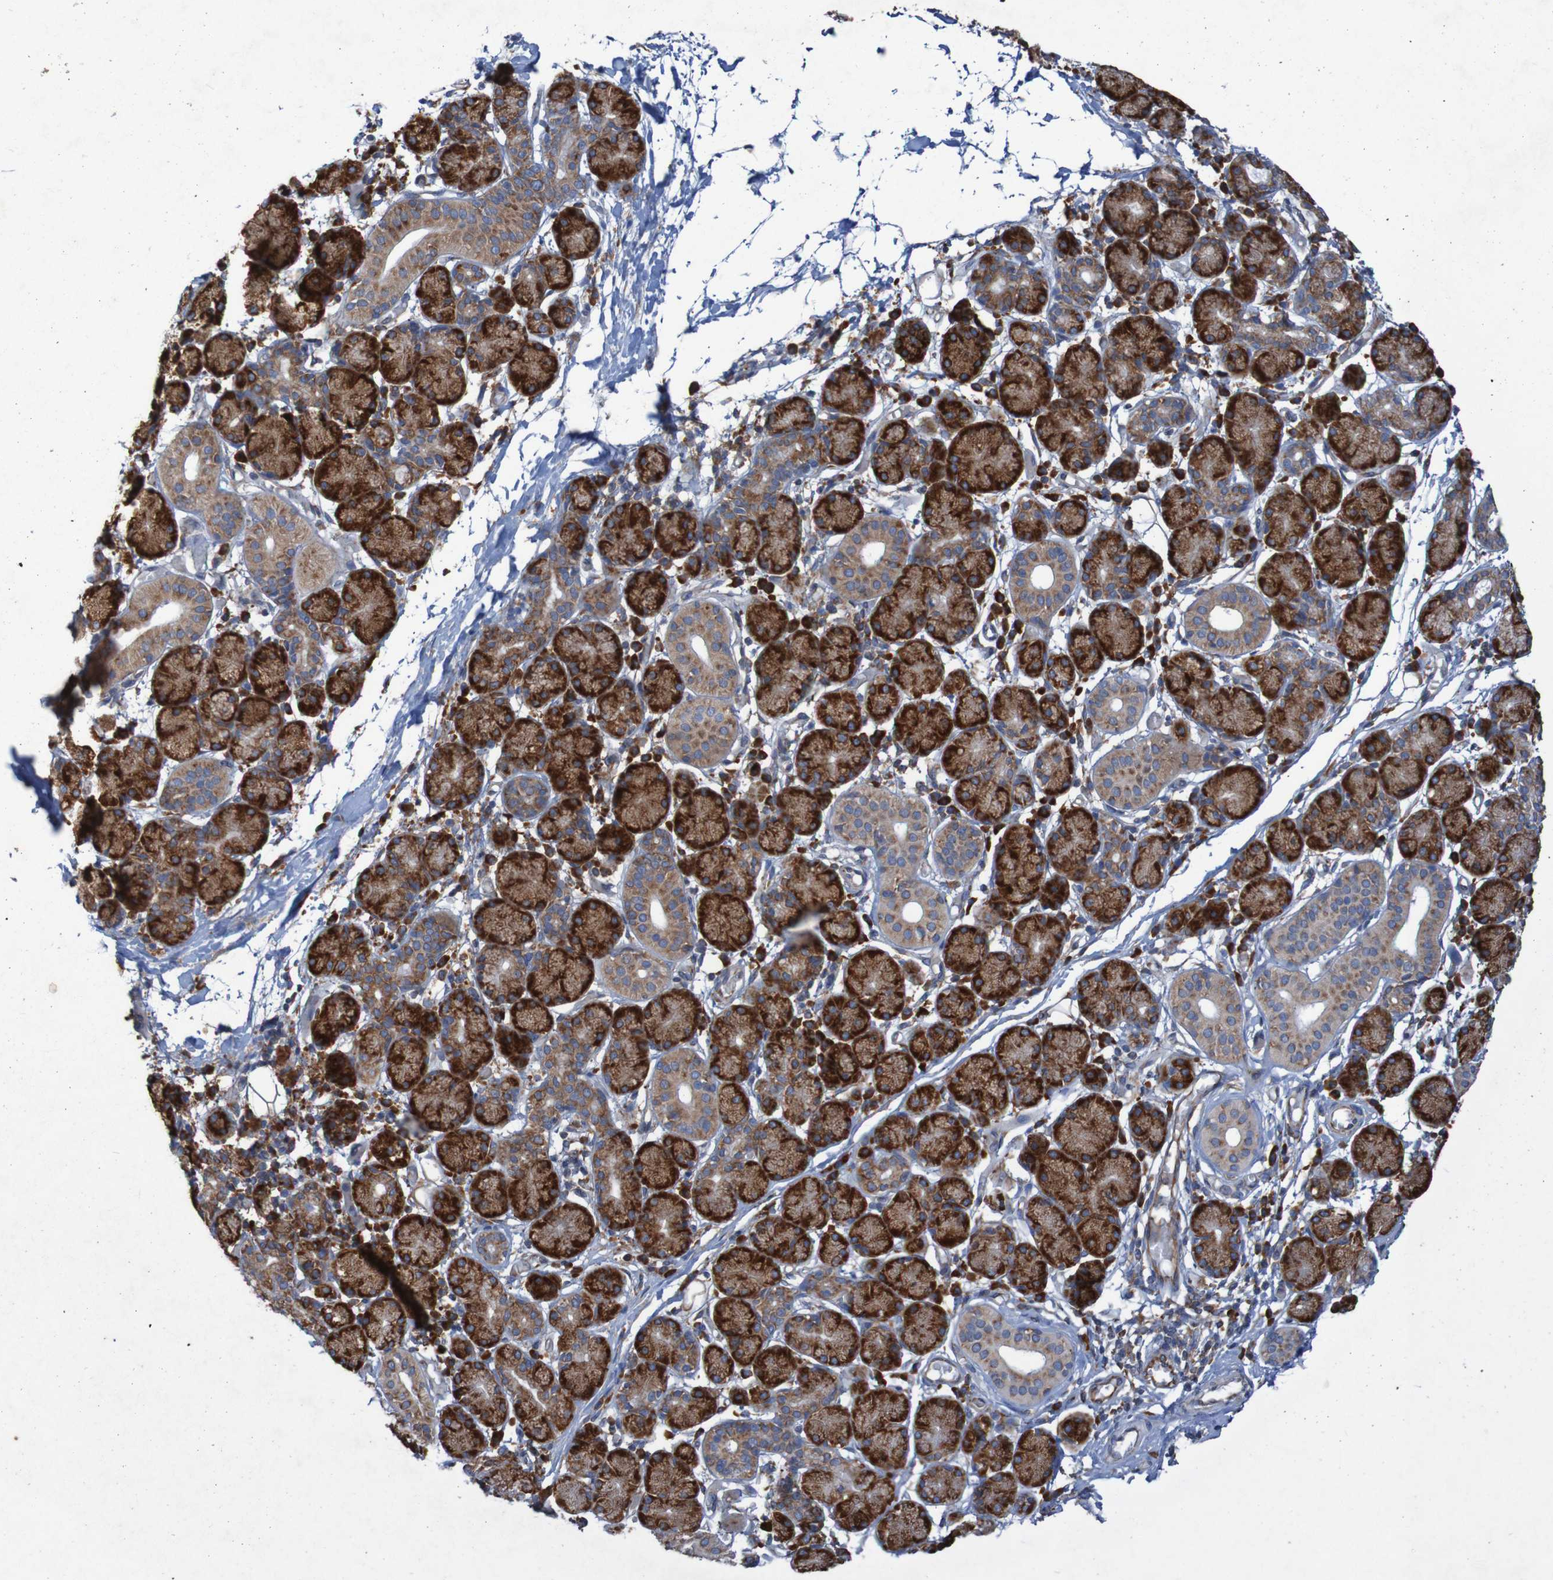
{"staining": {"intensity": "strong", "quantity": ">75%", "location": "cytoplasmic/membranous"}, "tissue": "salivary gland", "cell_type": "Glandular cells", "image_type": "normal", "snomed": [{"axis": "morphology", "description": "Normal tissue, NOS"}, {"axis": "topography", "description": "Salivary gland"}], "caption": "Immunohistochemistry (IHC) histopathology image of normal salivary gland: human salivary gland stained using immunohistochemistry (IHC) exhibits high levels of strong protein expression localized specifically in the cytoplasmic/membranous of glandular cells, appearing as a cytoplasmic/membranous brown color.", "gene": "RPL10L", "patient": {"sex": "female", "age": 24}}